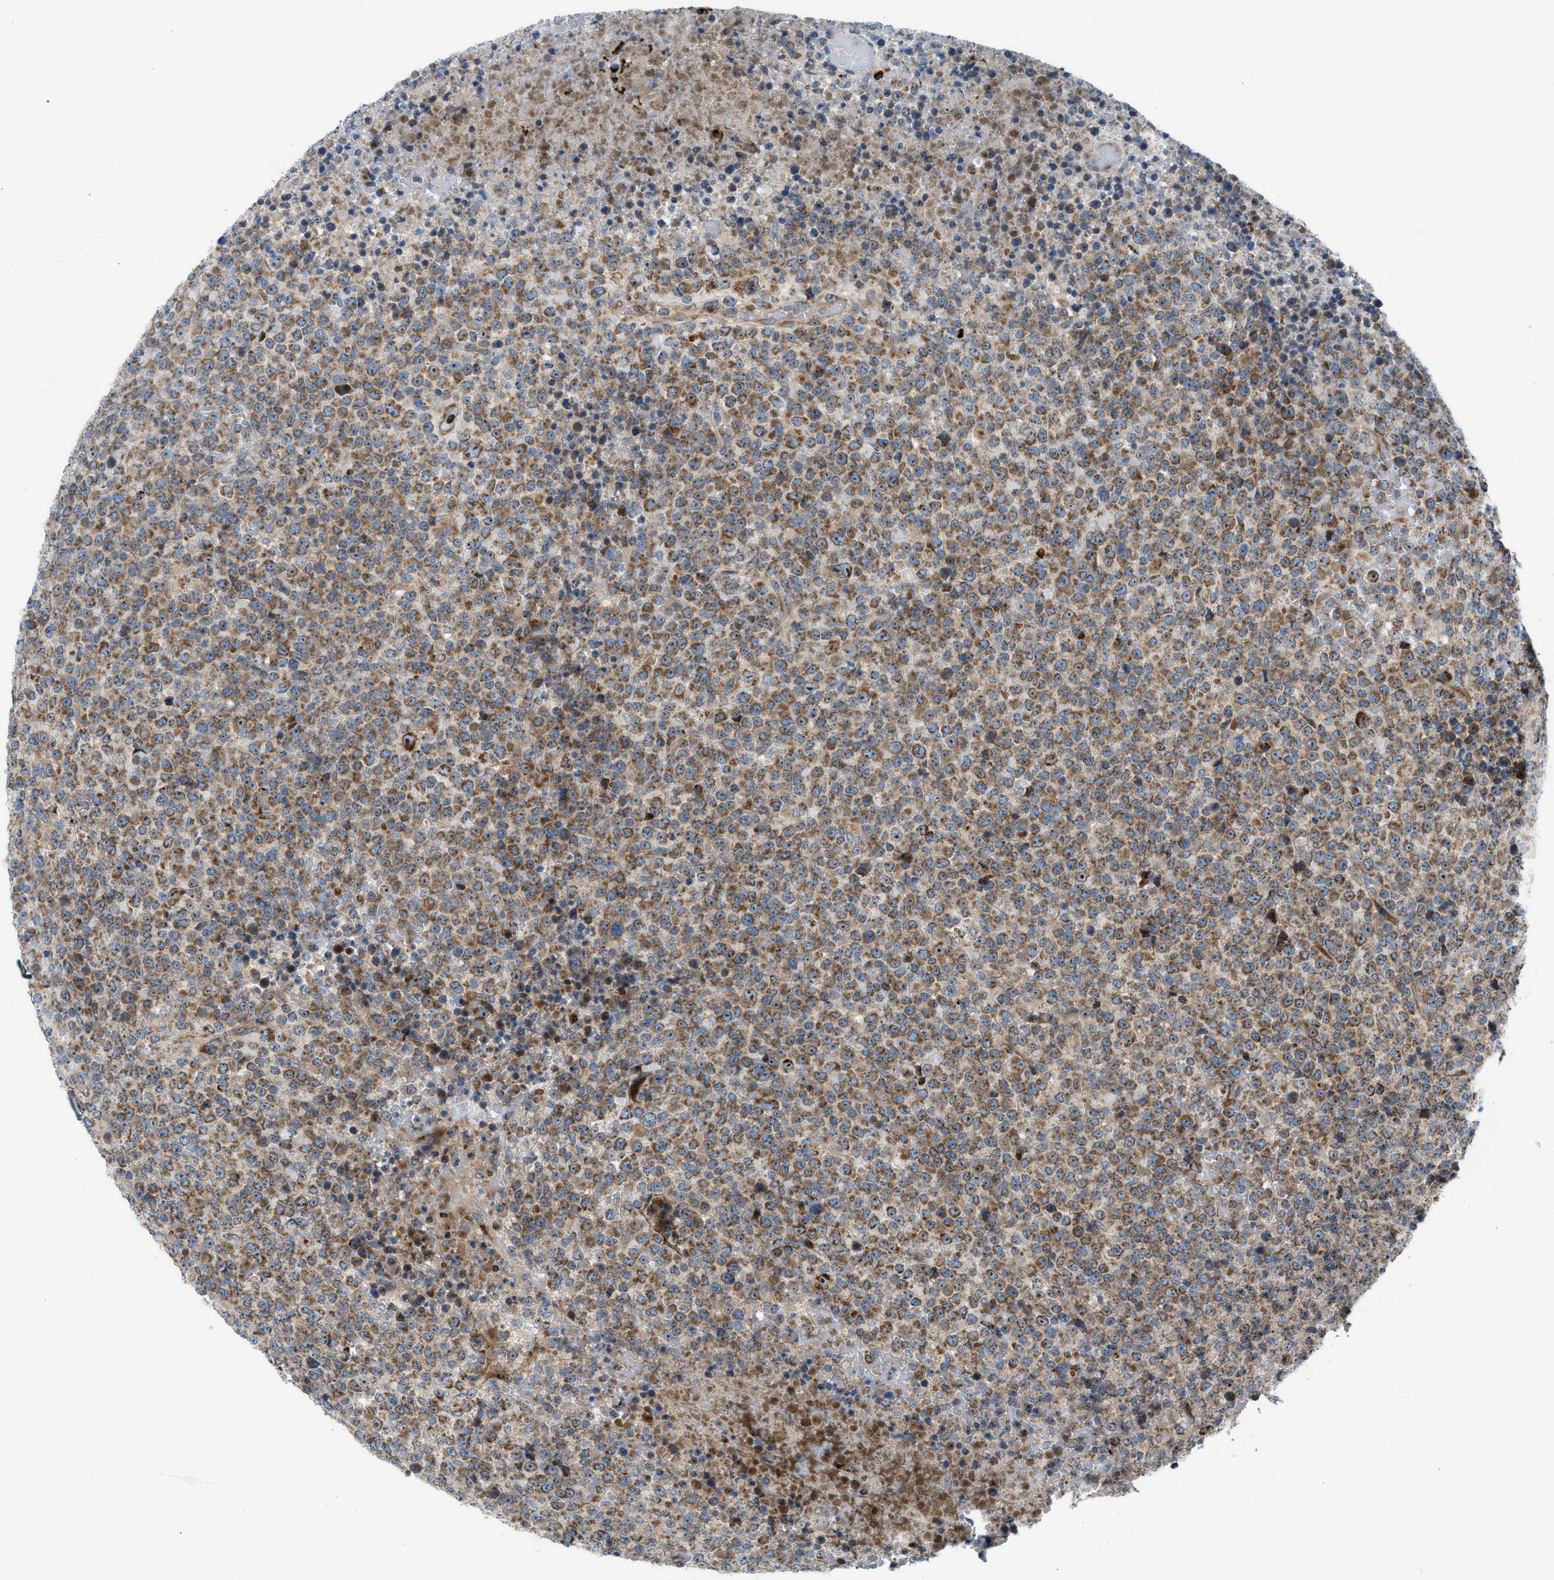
{"staining": {"intensity": "moderate", "quantity": ">75%", "location": "cytoplasmic/membranous"}, "tissue": "lymphoma", "cell_type": "Tumor cells", "image_type": "cancer", "snomed": [{"axis": "morphology", "description": "Malignant lymphoma, non-Hodgkin's type, High grade"}, {"axis": "topography", "description": "Lymph node"}], "caption": "A brown stain labels moderate cytoplasmic/membranous staining of a protein in lymphoma tumor cells.", "gene": "TPH1", "patient": {"sex": "male", "age": 13}}